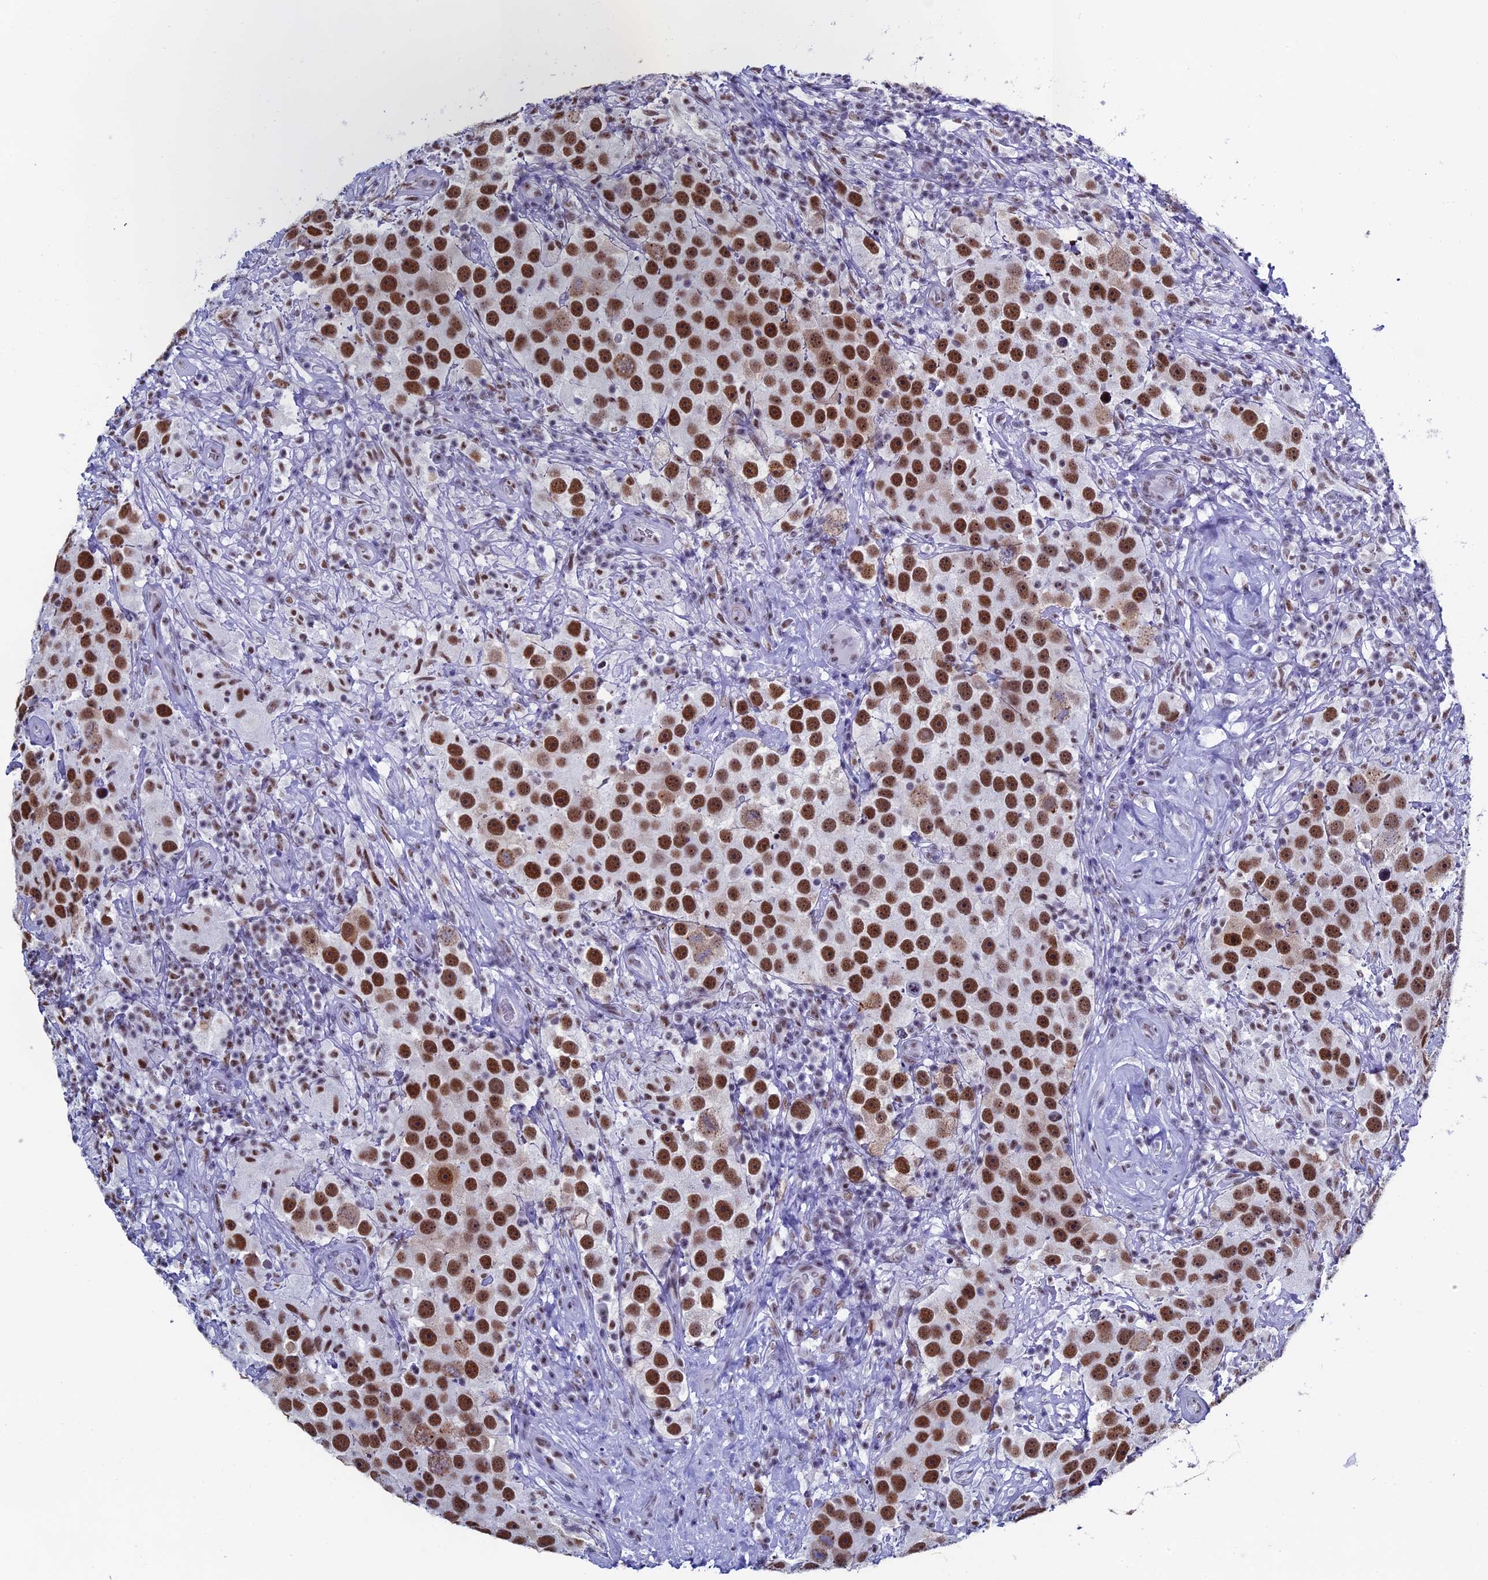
{"staining": {"intensity": "strong", "quantity": ">75%", "location": "nuclear"}, "tissue": "testis cancer", "cell_type": "Tumor cells", "image_type": "cancer", "snomed": [{"axis": "morphology", "description": "Seminoma, NOS"}, {"axis": "topography", "description": "Testis"}], "caption": "DAB (3,3'-diaminobenzidine) immunohistochemical staining of testis seminoma reveals strong nuclear protein staining in approximately >75% of tumor cells.", "gene": "CD2BP2", "patient": {"sex": "male", "age": 49}}